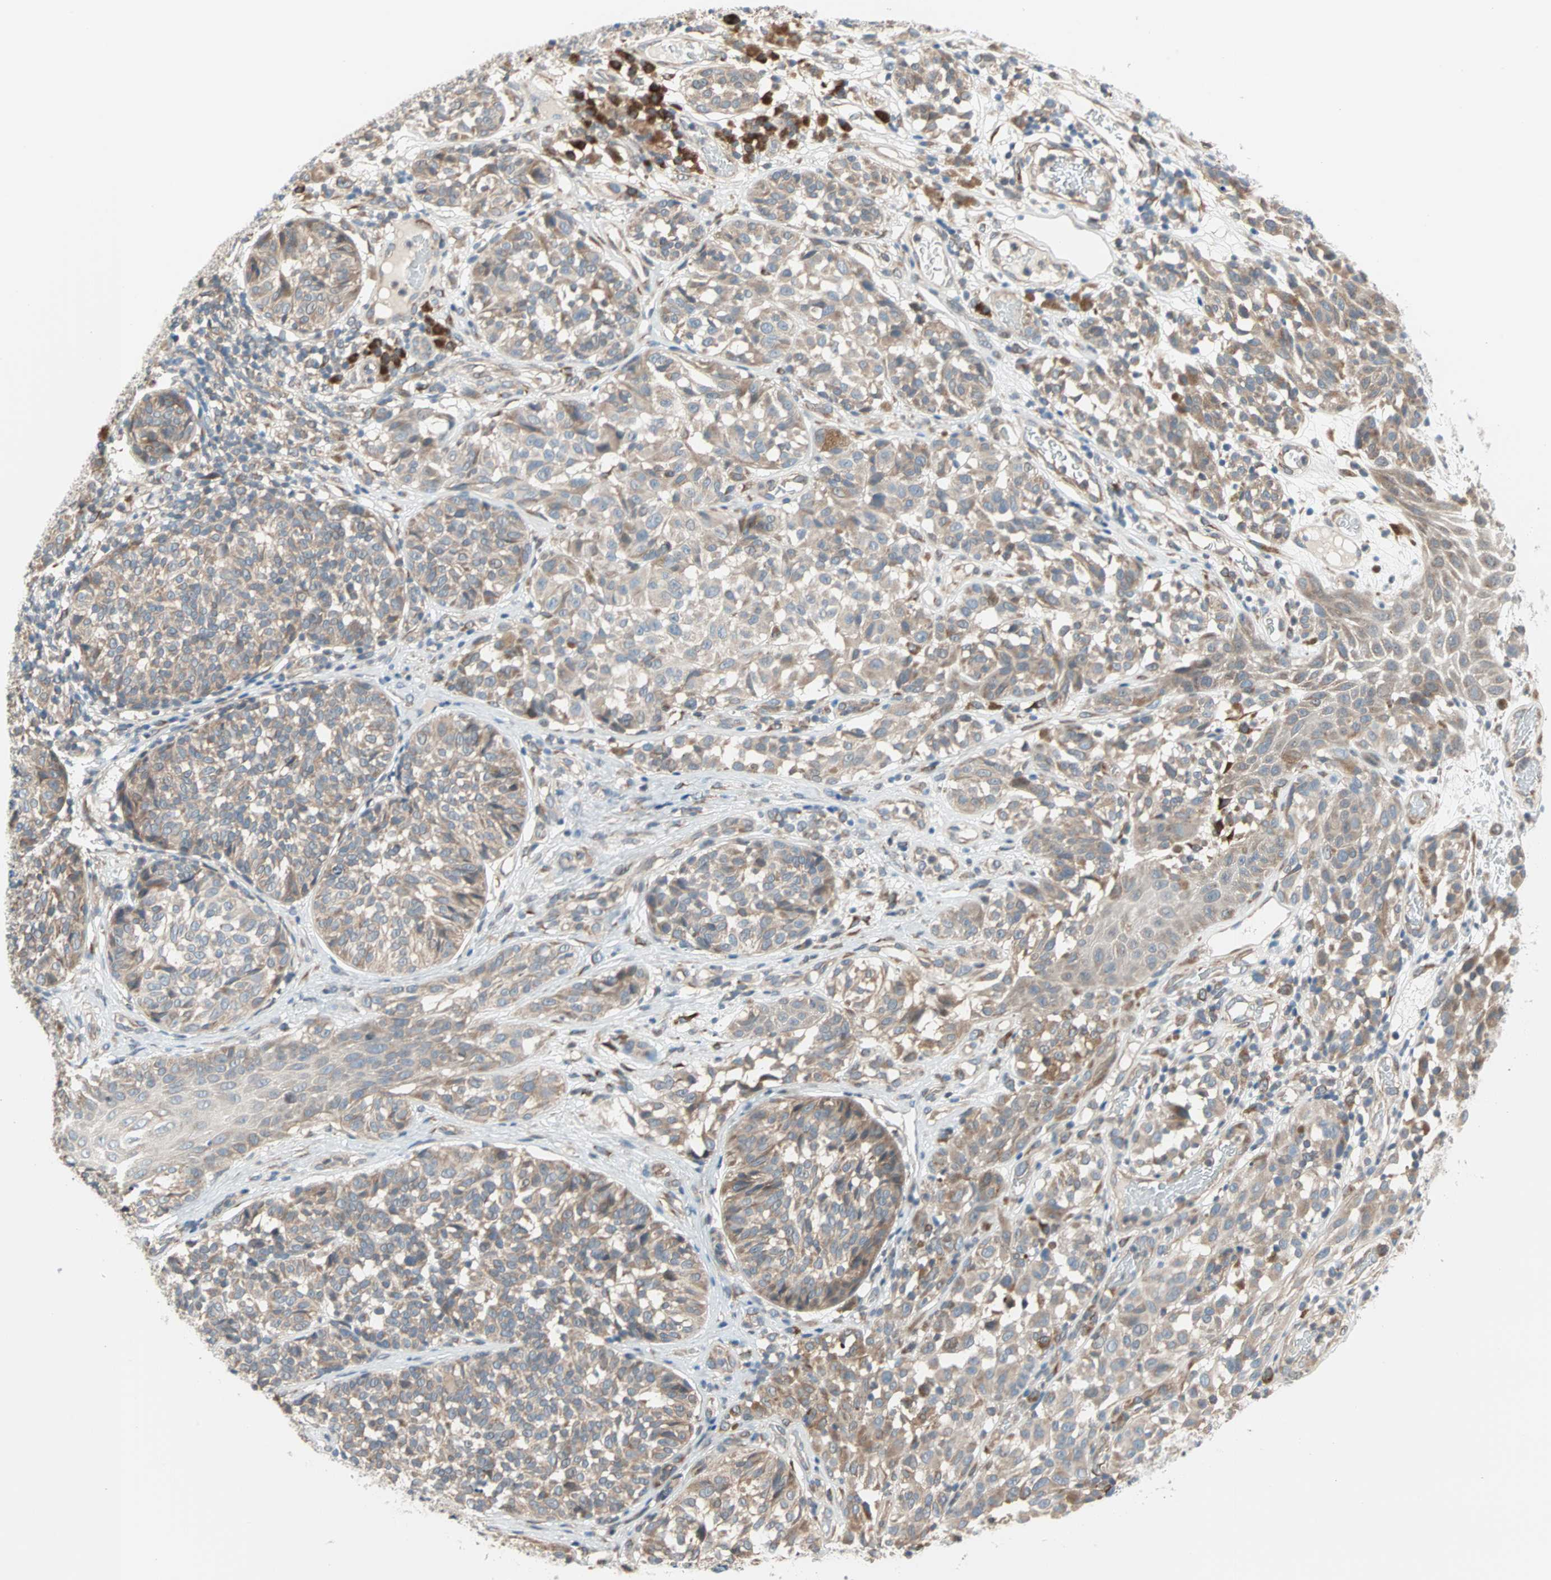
{"staining": {"intensity": "weak", "quantity": "25%-75%", "location": "cytoplasmic/membranous"}, "tissue": "melanoma", "cell_type": "Tumor cells", "image_type": "cancer", "snomed": [{"axis": "morphology", "description": "Malignant melanoma, NOS"}, {"axis": "topography", "description": "Skin"}], "caption": "Weak cytoplasmic/membranous positivity is identified in approximately 25%-75% of tumor cells in melanoma.", "gene": "SAR1A", "patient": {"sex": "female", "age": 46}}